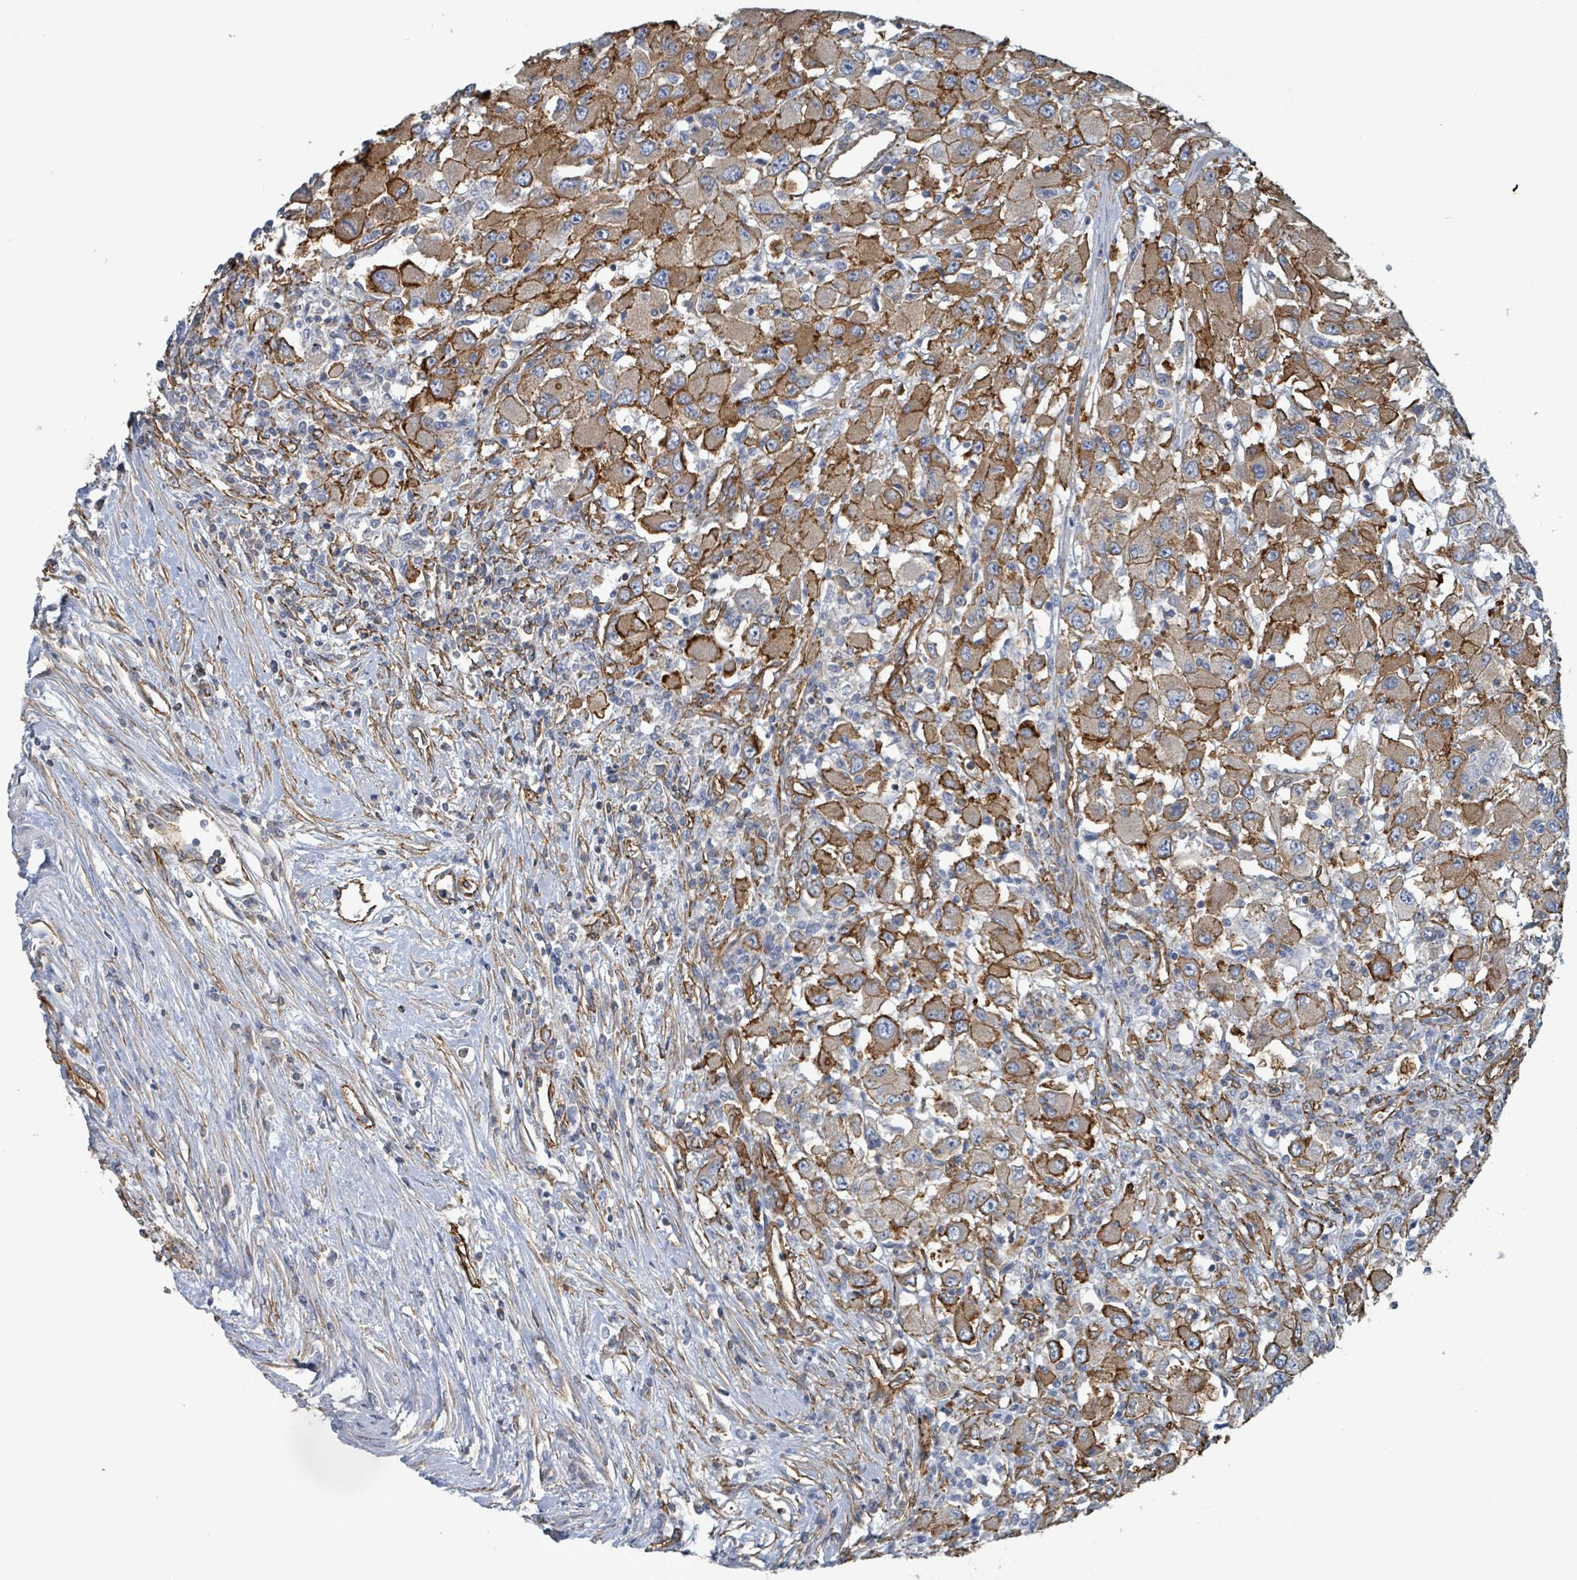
{"staining": {"intensity": "moderate", "quantity": ">75%", "location": "cytoplasmic/membranous"}, "tissue": "renal cancer", "cell_type": "Tumor cells", "image_type": "cancer", "snomed": [{"axis": "morphology", "description": "Adenocarcinoma, NOS"}, {"axis": "topography", "description": "Kidney"}], "caption": "Moderate cytoplasmic/membranous positivity is seen in about >75% of tumor cells in renal adenocarcinoma.", "gene": "LDOC1", "patient": {"sex": "female", "age": 67}}